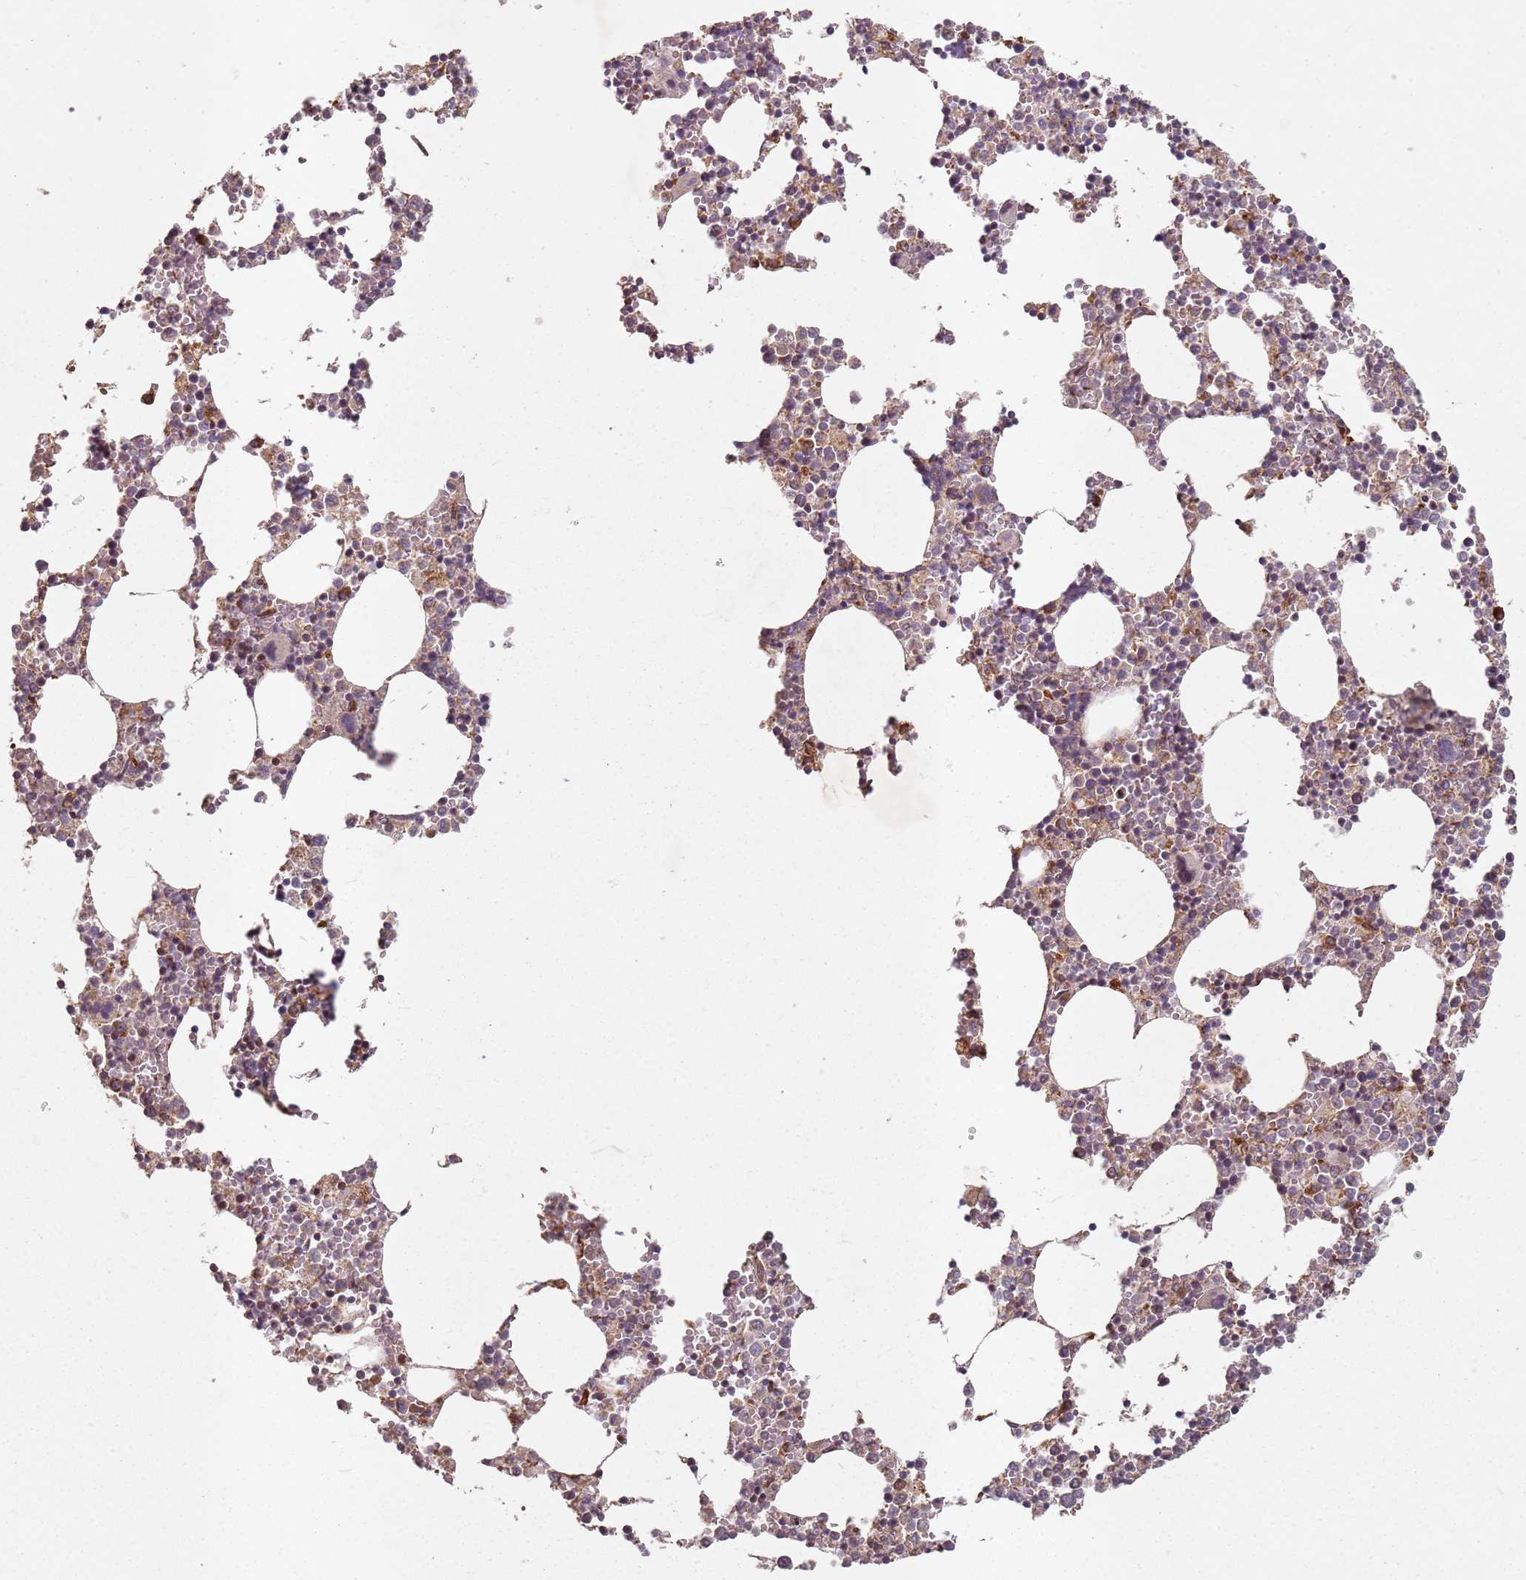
{"staining": {"intensity": "strong", "quantity": "<25%", "location": "cytoplasmic/membranous"}, "tissue": "bone marrow", "cell_type": "Hematopoietic cells", "image_type": "normal", "snomed": [{"axis": "morphology", "description": "Normal tissue, NOS"}, {"axis": "topography", "description": "Bone marrow"}], "caption": "About <25% of hematopoietic cells in benign bone marrow demonstrate strong cytoplasmic/membranous protein staining as visualized by brown immunohistochemical staining.", "gene": "ARFRP1", "patient": {"sex": "female", "age": 64}}